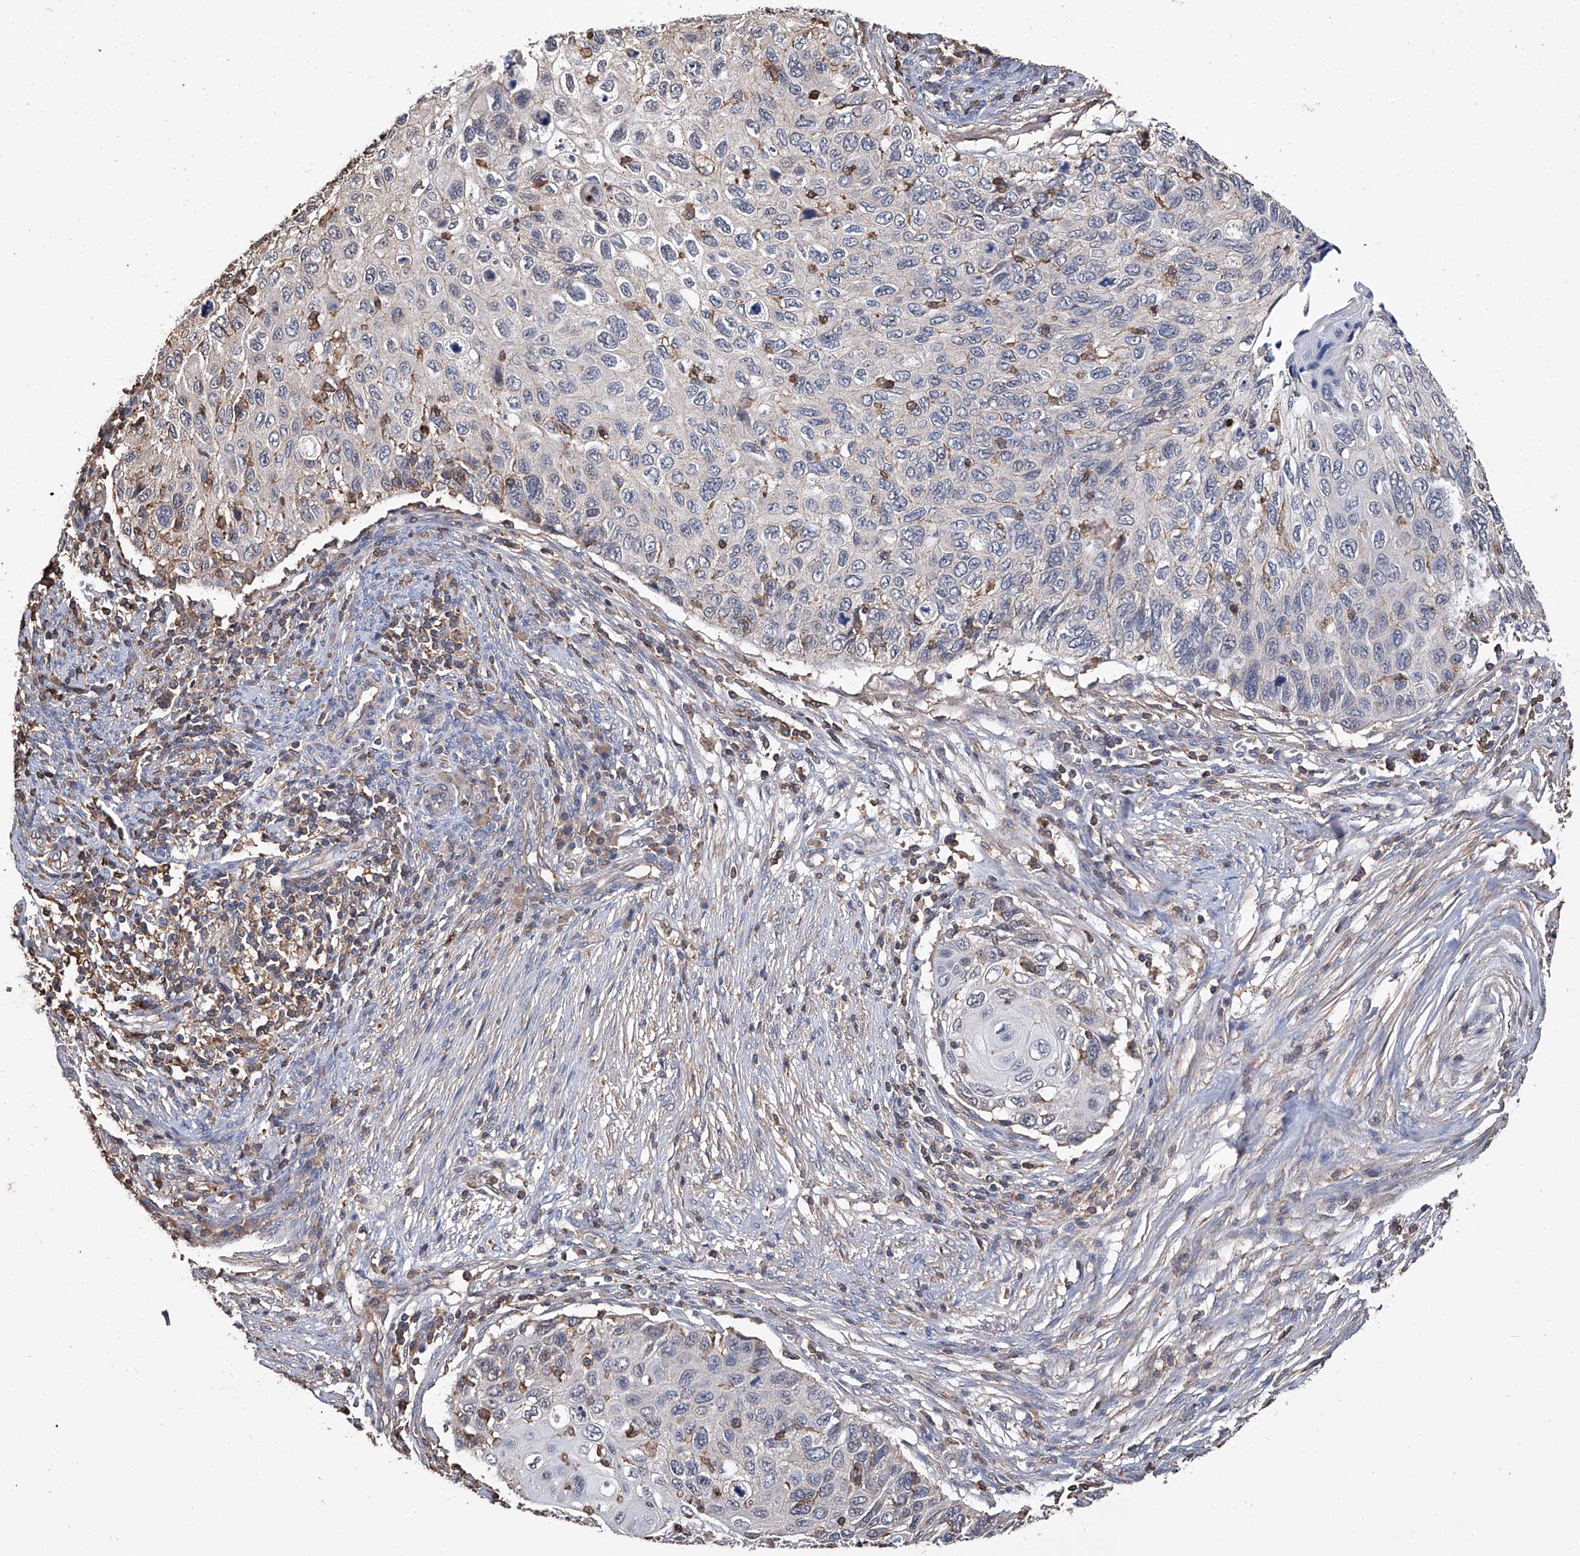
{"staining": {"intensity": "negative", "quantity": "none", "location": "none"}, "tissue": "cervical cancer", "cell_type": "Tumor cells", "image_type": "cancer", "snomed": [{"axis": "morphology", "description": "Squamous cell carcinoma, NOS"}, {"axis": "topography", "description": "Cervix"}], "caption": "A histopathology image of cervical cancer (squamous cell carcinoma) stained for a protein exhibits no brown staining in tumor cells. (DAB immunohistochemistry (IHC) visualized using brightfield microscopy, high magnification).", "gene": "GPT", "patient": {"sex": "female", "age": 70}}